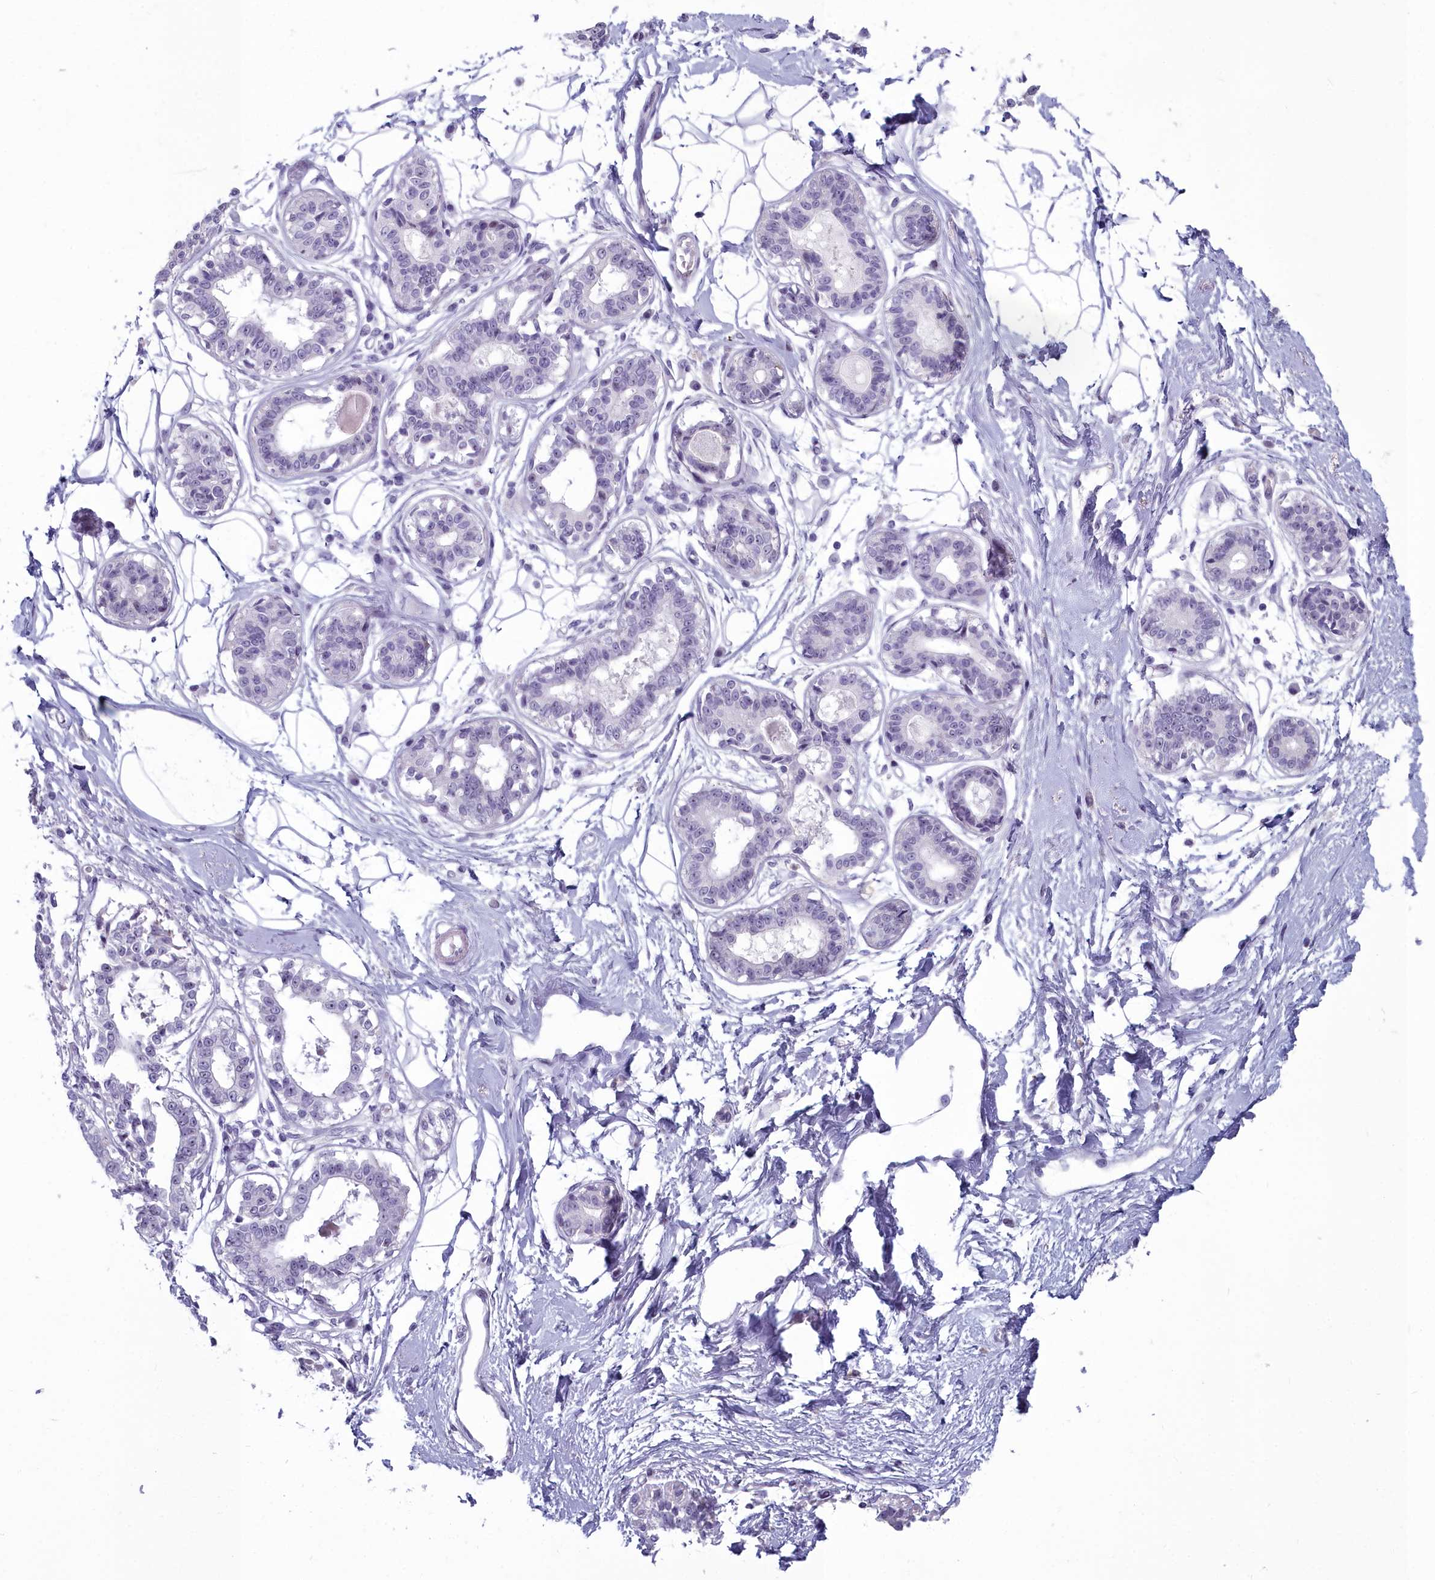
{"staining": {"intensity": "negative", "quantity": "none", "location": "none"}, "tissue": "breast", "cell_type": "Adipocytes", "image_type": "normal", "snomed": [{"axis": "morphology", "description": "Normal tissue, NOS"}, {"axis": "topography", "description": "Breast"}], "caption": "IHC histopathology image of normal breast stained for a protein (brown), which shows no positivity in adipocytes. (Brightfield microscopy of DAB immunohistochemistry at high magnification).", "gene": "INSYN2A", "patient": {"sex": "female", "age": 45}}